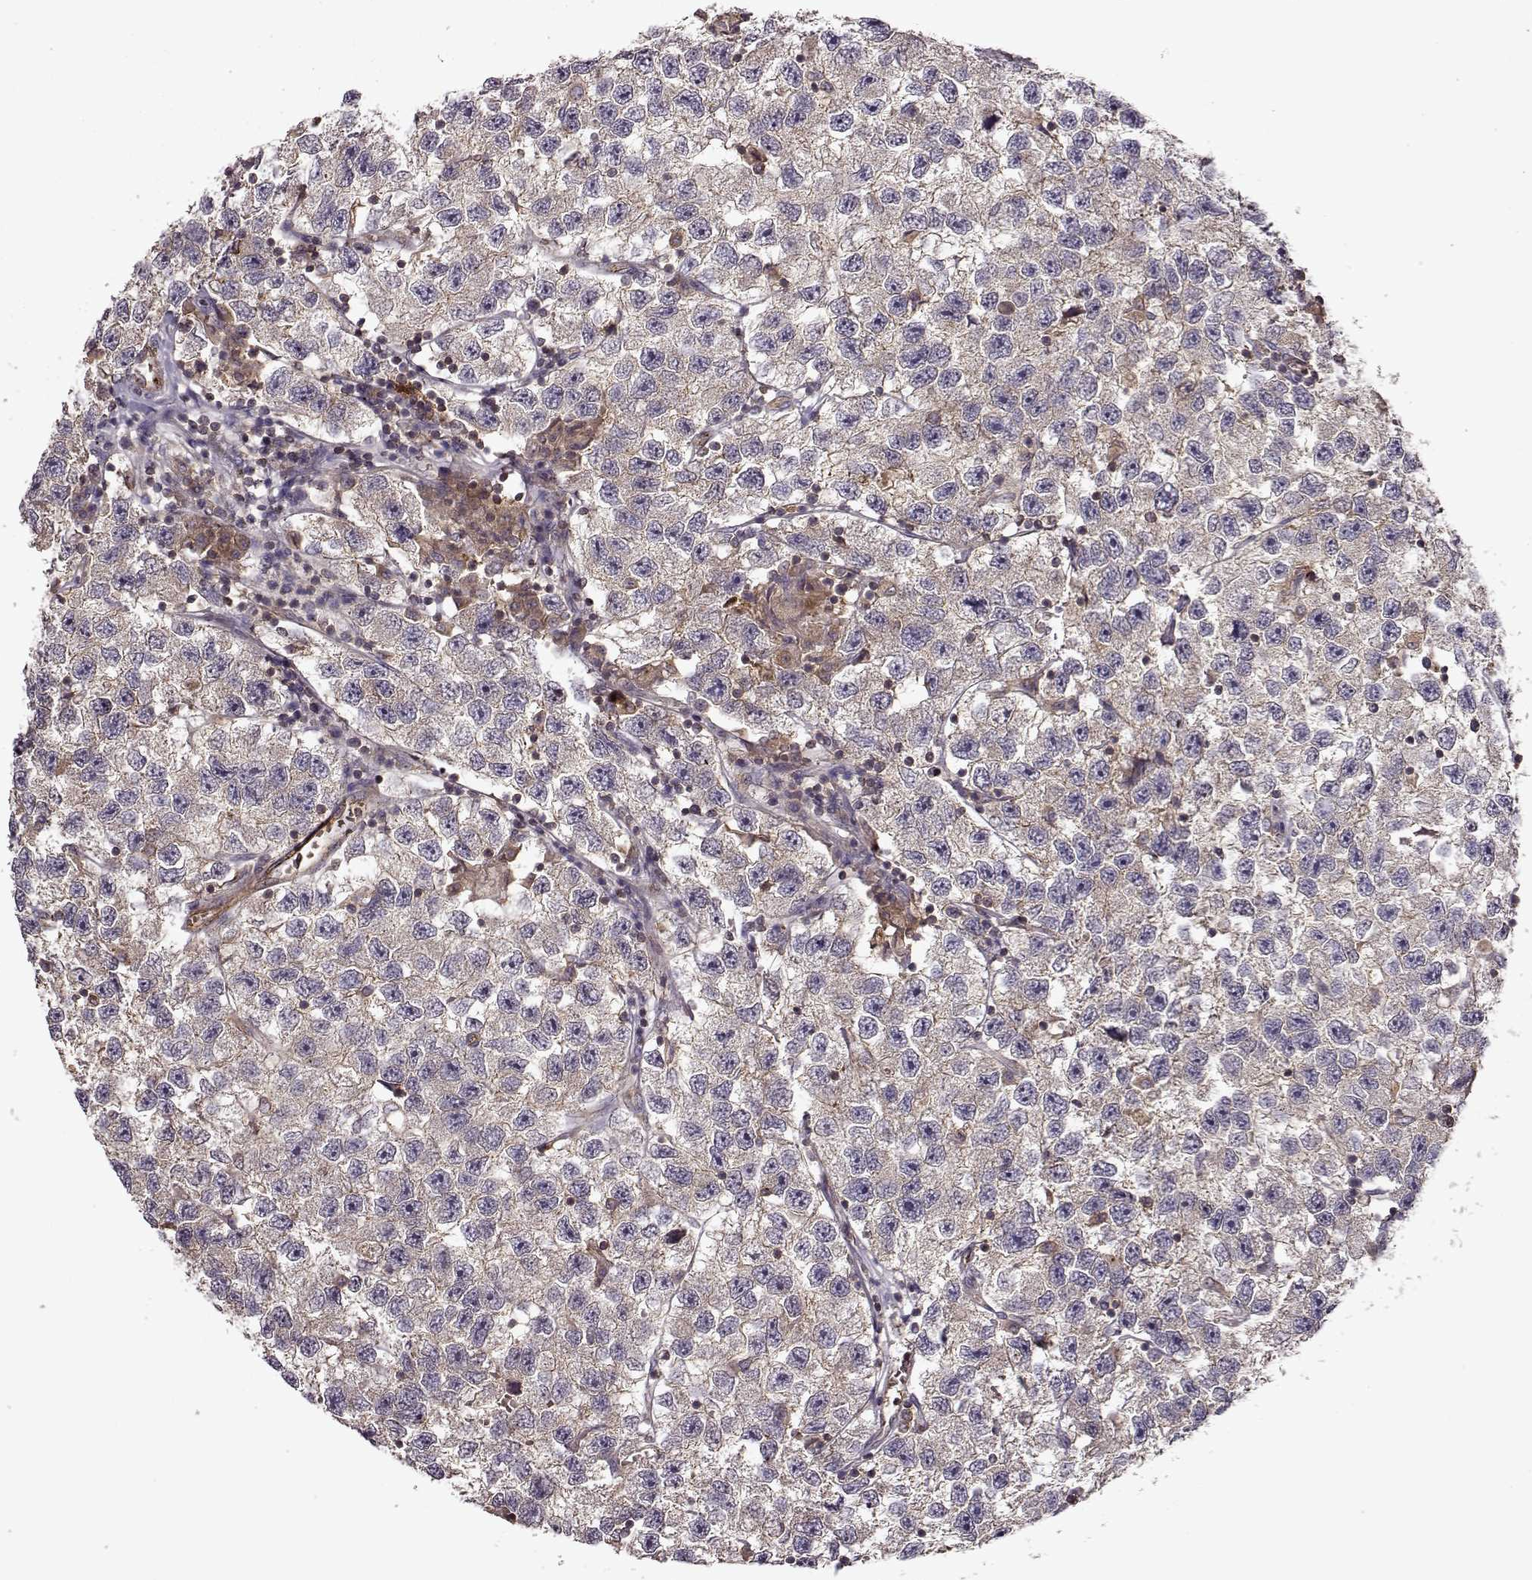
{"staining": {"intensity": "negative", "quantity": "none", "location": "none"}, "tissue": "testis cancer", "cell_type": "Tumor cells", "image_type": "cancer", "snomed": [{"axis": "morphology", "description": "Seminoma, NOS"}, {"axis": "topography", "description": "Testis"}], "caption": "IHC image of human seminoma (testis) stained for a protein (brown), which shows no staining in tumor cells. (DAB immunohistochemistry visualized using brightfield microscopy, high magnification).", "gene": "IFRD2", "patient": {"sex": "male", "age": 26}}